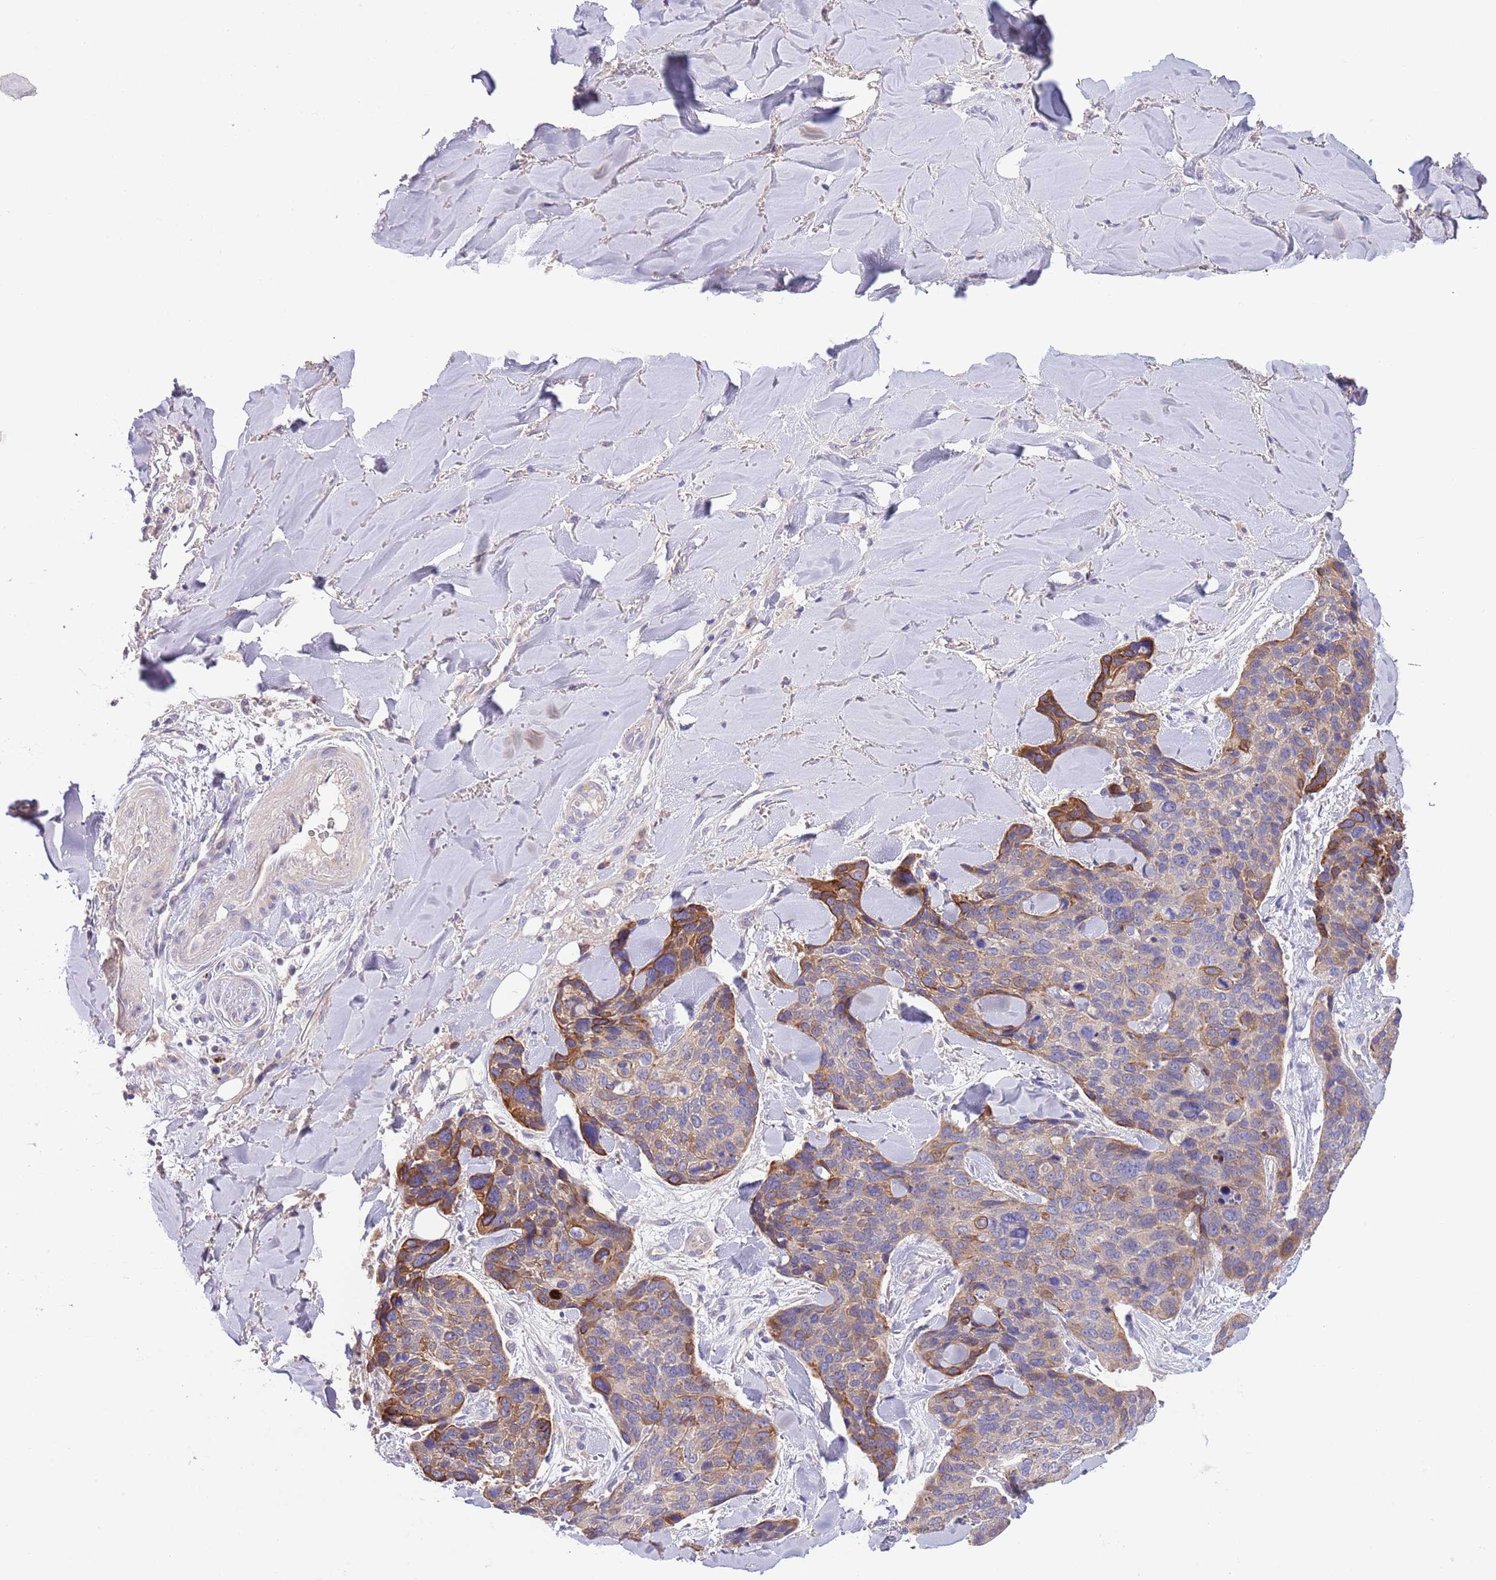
{"staining": {"intensity": "strong", "quantity": "<25%", "location": "cytoplasmic/membranous"}, "tissue": "skin cancer", "cell_type": "Tumor cells", "image_type": "cancer", "snomed": [{"axis": "morphology", "description": "Basal cell carcinoma"}, {"axis": "topography", "description": "Skin"}], "caption": "Strong cytoplasmic/membranous protein staining is seen in about <25% of tumor cells in skin cancer.", "gene": "ZNF658", "patient": {"sex": "female", "age": 74}}